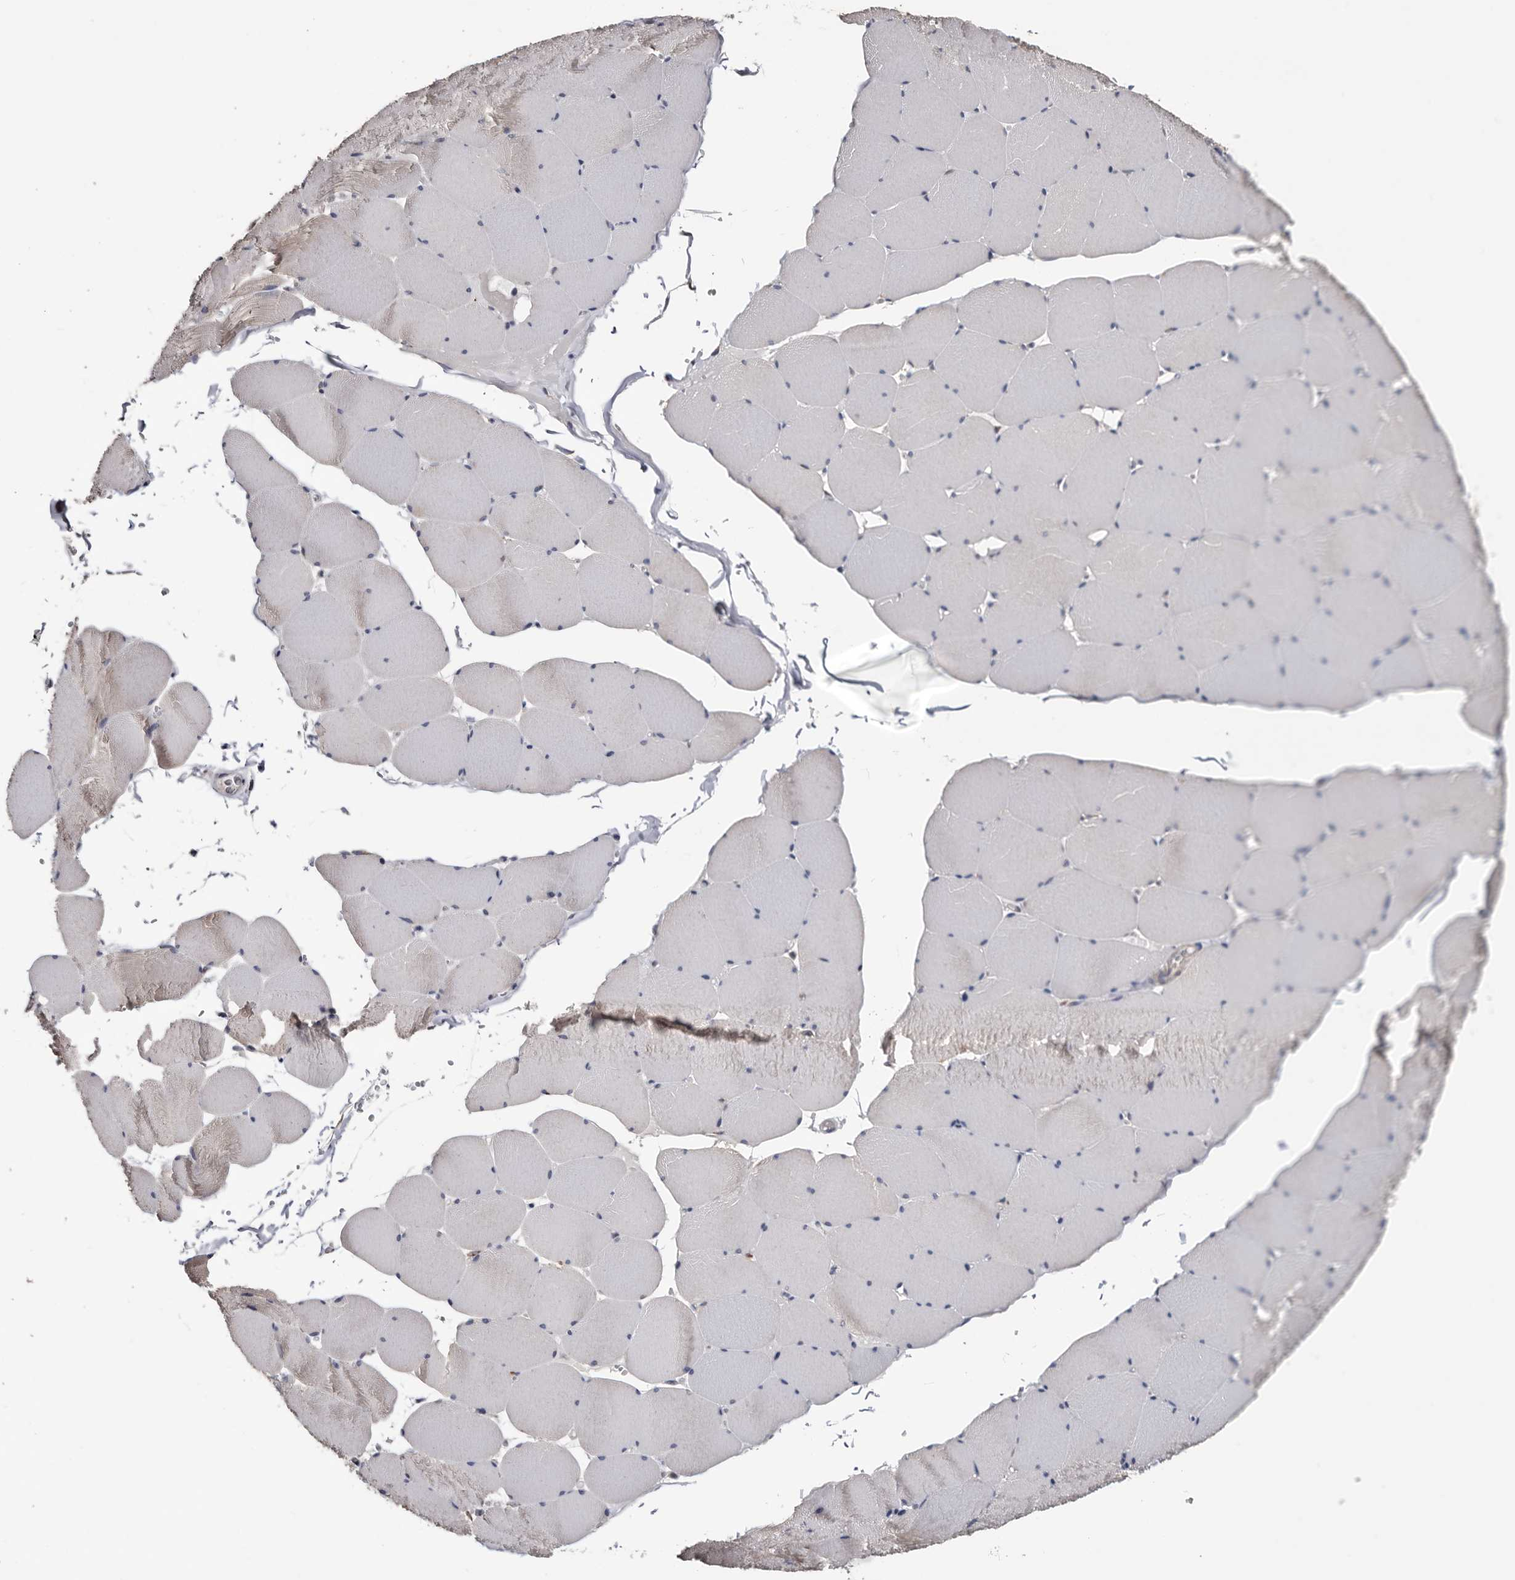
{"staining": {"intensity": "weak", "quantity": "<25%", "location": "cytoplasmic/membranous"}, "tissue": "skeletal muscle", "cell_type": "Myocytes", "image_type": "normal", "snomed": [{"axis": "morphology", "description": "Normal tissue, NOS"}, {"axis": "topography", "description": "Skeletal muscle"}, {"axis": "topography", "description": "Head-Neck"}], "caption": "Myocytes are negative for brown protein staining in normal skeletal muscle. (DAB (3,3'-diaminobenzidine) immunohistochemistry visualized using brightfield microscopy, high magnification).", "gene": "ARMCX2", "patient": {"sex": "male", "age": 66}}